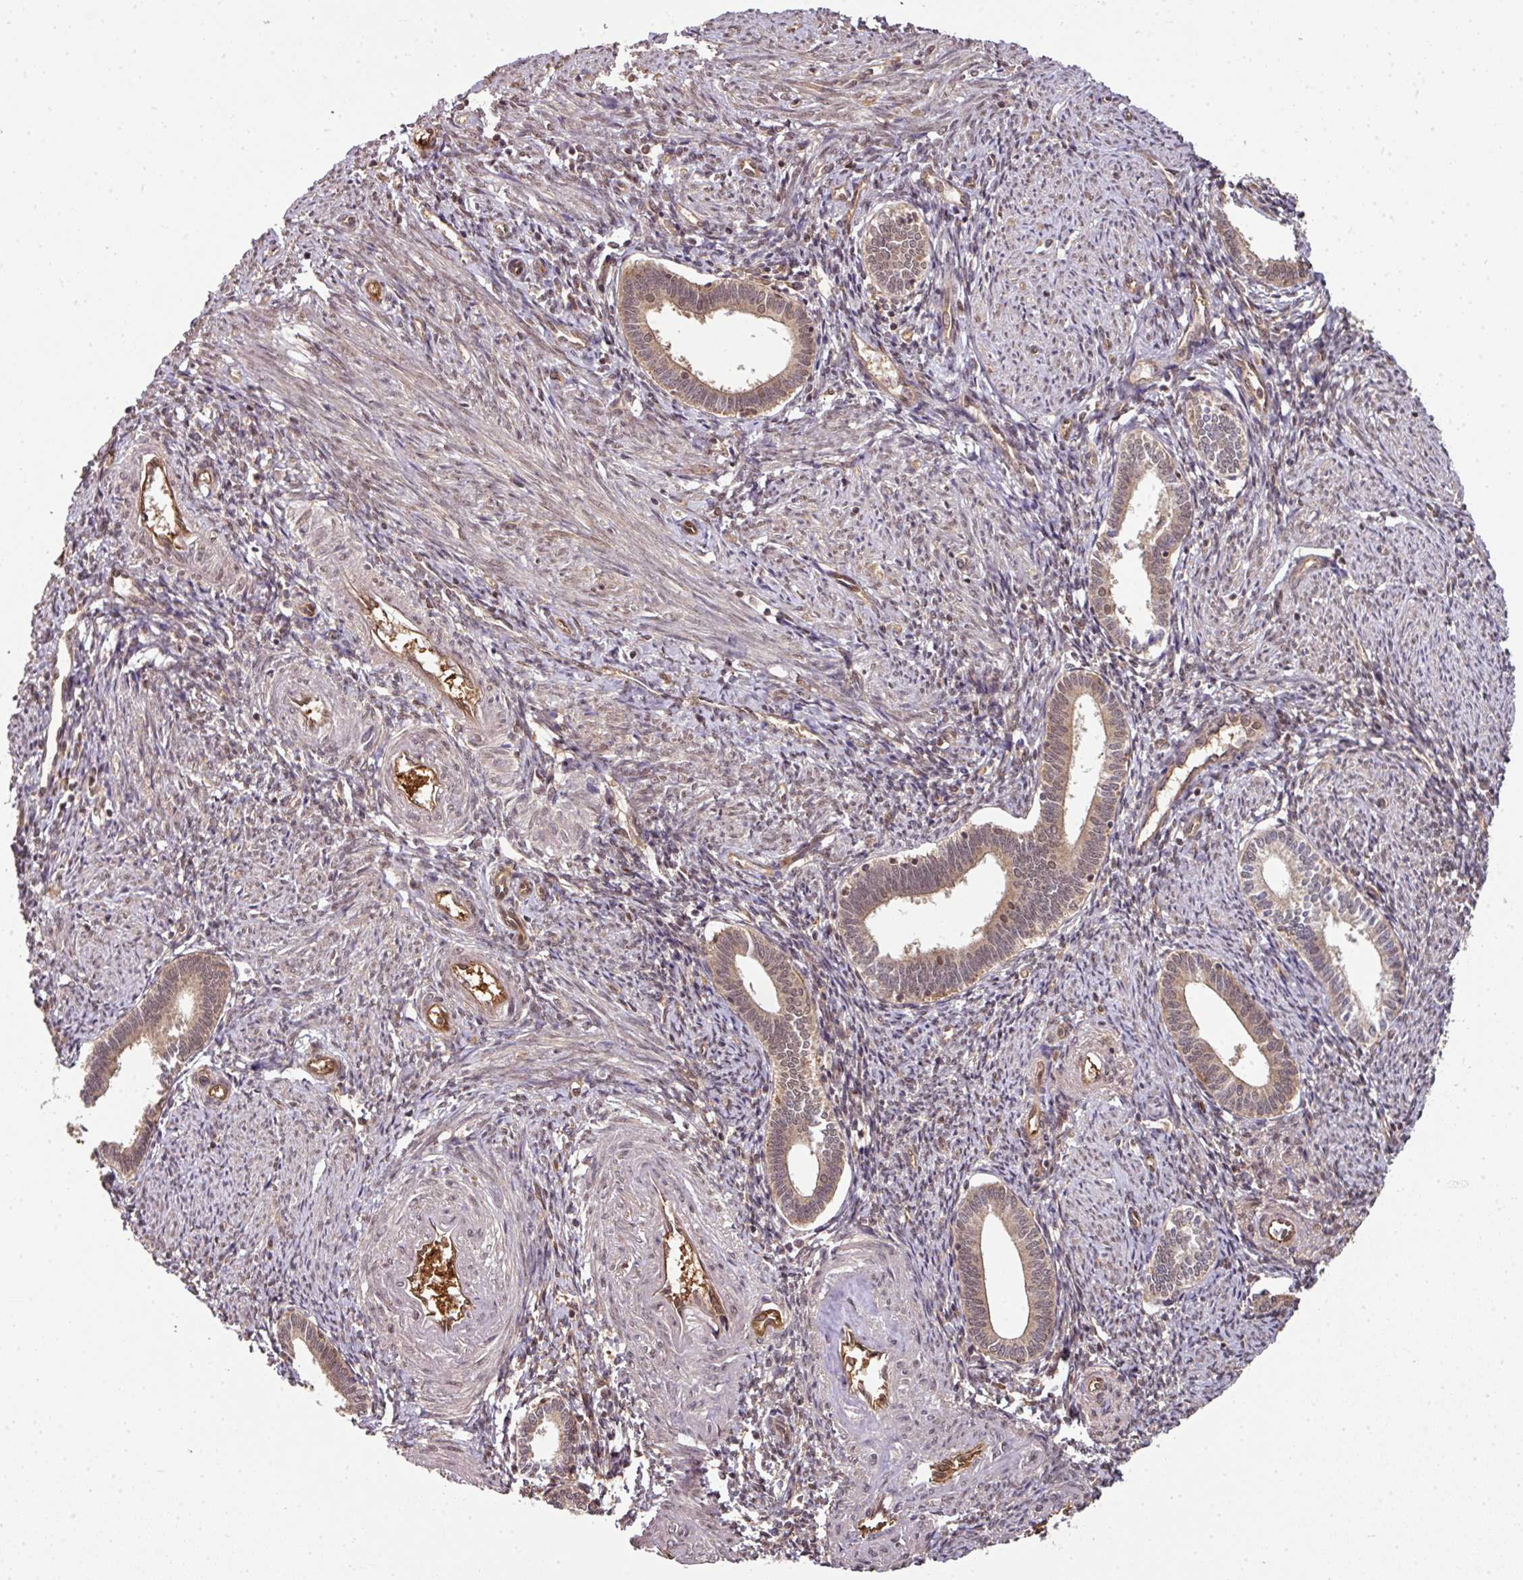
{"staining": {"intensity": "moderate", "quantity": ">75%", "location": "cytoplasmic/membranous,nuclear"}, "tissue": "endometrium", "cell_type": "Cells in endometrial stroma", "image_type": "normal", "snomed": [{"axis": "morphology", "description": "Normal tissue, NOS"}, {"axis": "topography", "description": "Endometrium"}], "caption": "A brown stain shows moderate cytoplasmic/membranous,nuclear positivity of a protein in cells in endometrial stroma of normal endometrium. (IHC, brightfield microscopy, high magnification).", "gene": "ANKRD18A", "patient": {"sex": "female", "age": 41}}